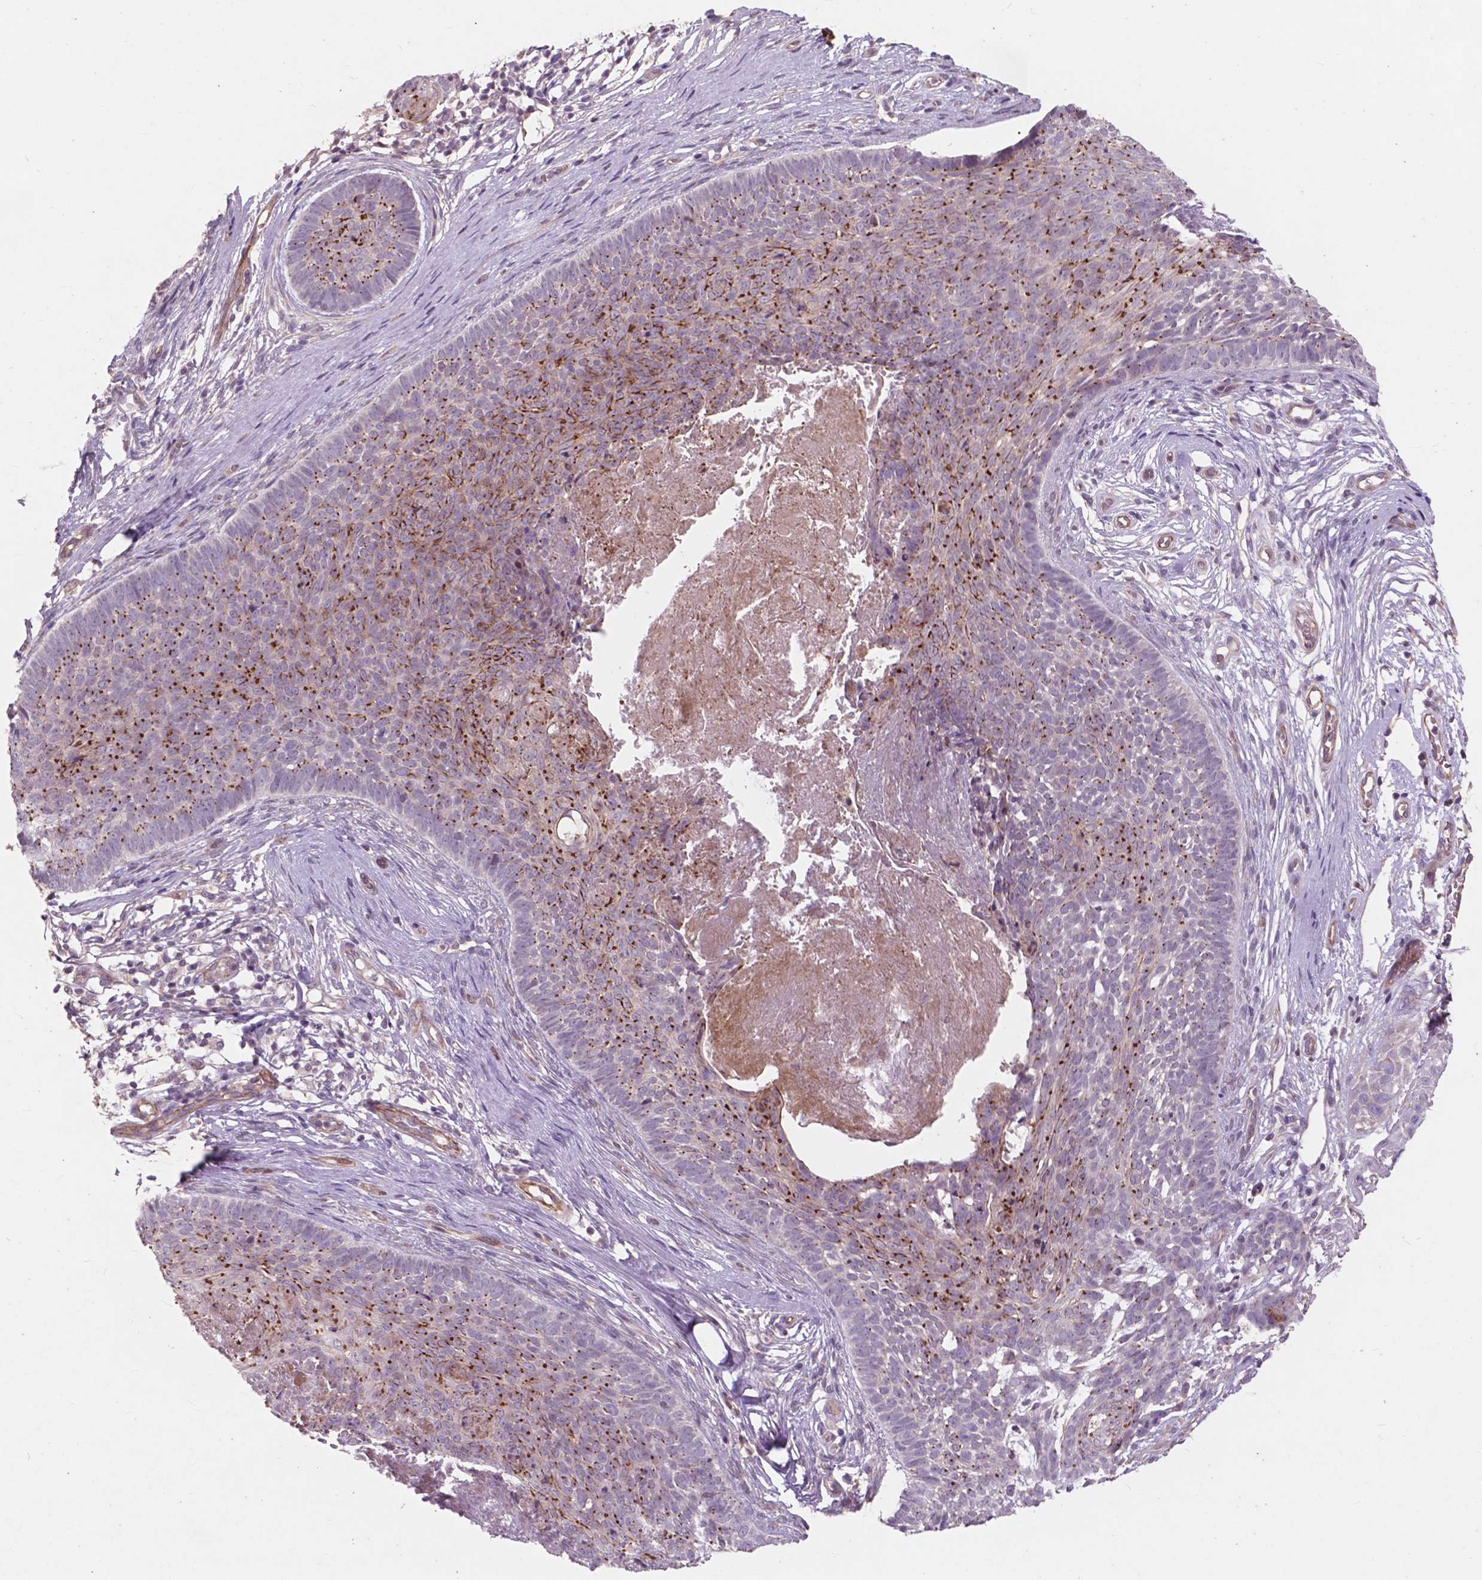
{"staining": {"intensity": "strong", "quantity": "25%-75%", "location": "cytoplasmic/membranous"}, "tissue": "skin cancer", "cell_type": "Tumor cells", "image_type": "cancer", "snomed": [{"axis": "morphology", "description": "Basal cell carcinoma"}, {"axis": "topography", "description": "Skin"}], "caption": "Immunohistochemistry (DAB (3,3'-diaminobenzidine)) staining of skin basal cell carcinoma displays strong cytoplasmic/membranous protein positivity in about 25%-75% of tumor cells.", "gene": "RFPL4B", "patient": {"sex": "male", "age": 85}}